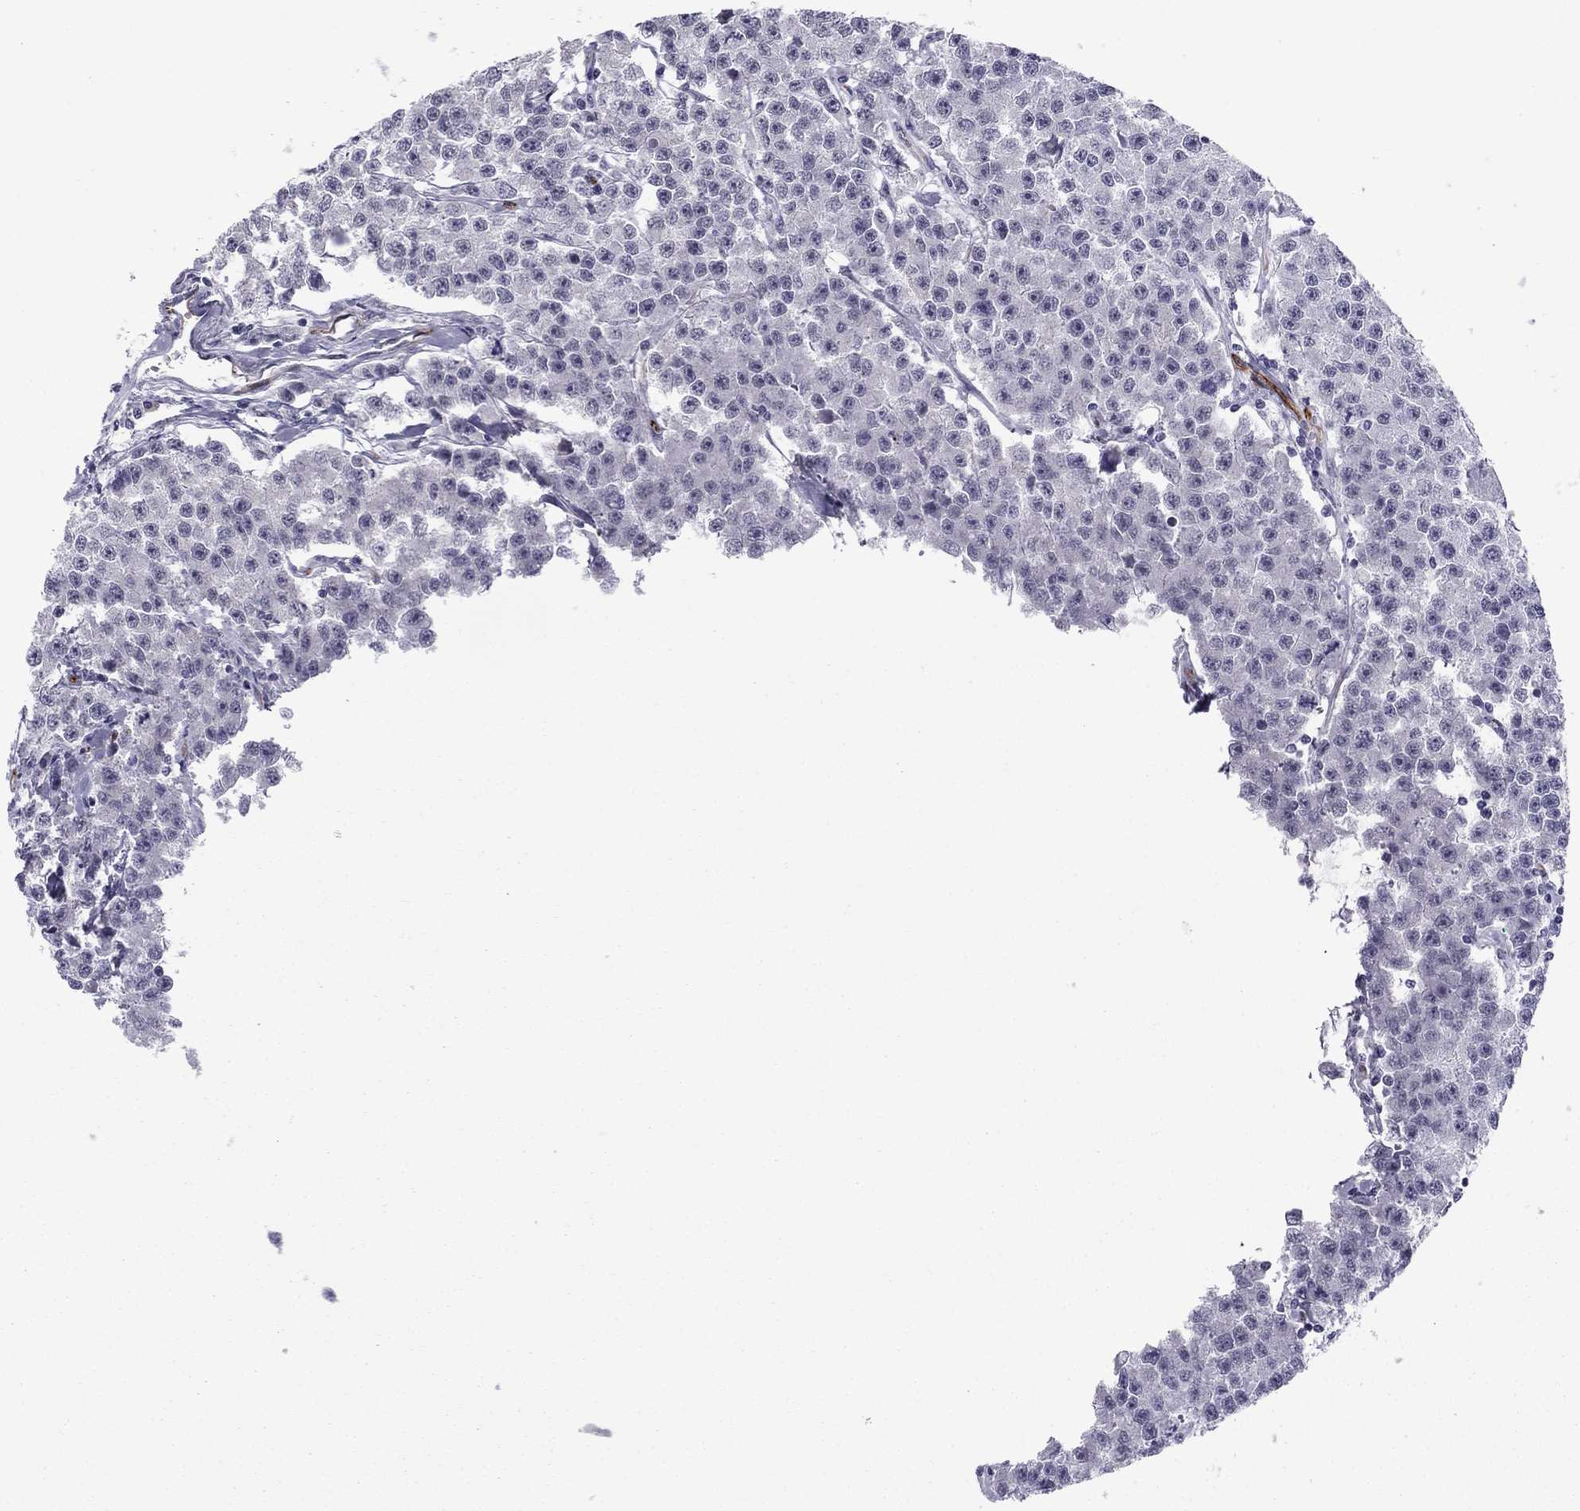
{"staining": {"intensity": "negative", "quantity": "none", "location": "none"}, "tissue": "testis cancer", "cell_type": "Tumor cells", "image_type": "cancer", "snomed": [{"axis": "morphology", "description": "Seminoma, NOS"}, {"axis": "topography", "description": "Testis"}], "caption": "A histopathology image of testis cancer stained for a protein shows no brown staining in tumor cells.", "gene": "ANKS4B", "patient": {"sex": "male", "age": 59}}